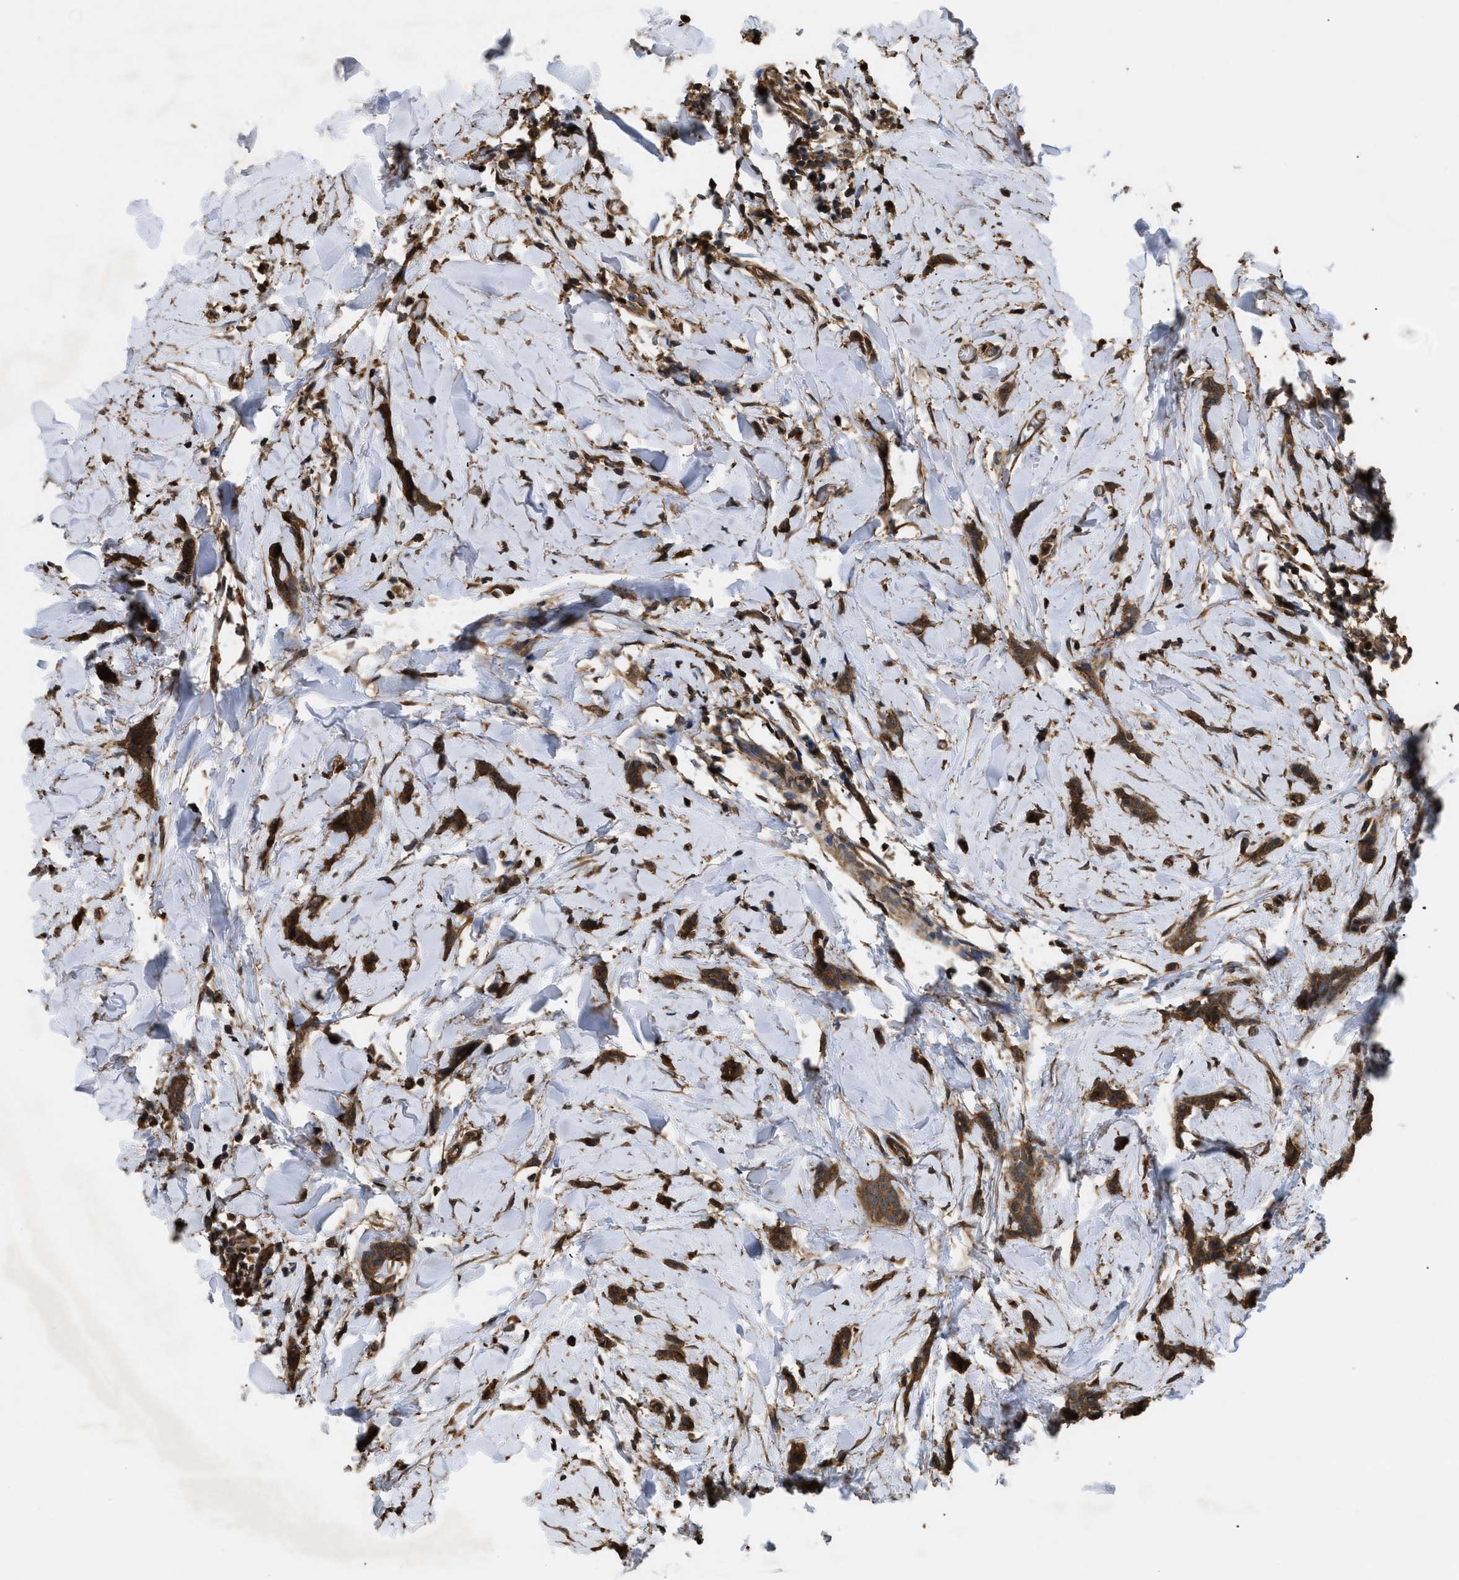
{"staining": {"intensity": "strong", "quantity": ">75%", "location": "cytoplasmic/membranous"}, "tissue": "breast cancer", "cell_type": "Tumor cells", "image_type": "cancer", "snomed": [{"axis": "morphology", "description": "Lobular carcinoma"}, {"axis": "topography", "description": "Skin"}, {"axis": "topography", "description": "Breast"}], "caption": "Breast cancer (lobular carcinoma) was stained to show a protein in brown. There is high levels of strong cytoplasmic/membranous staining in approximately >75% of tumor cells.", "gene": "CALM1", "patient": {"sex": "female", "age": 46}}